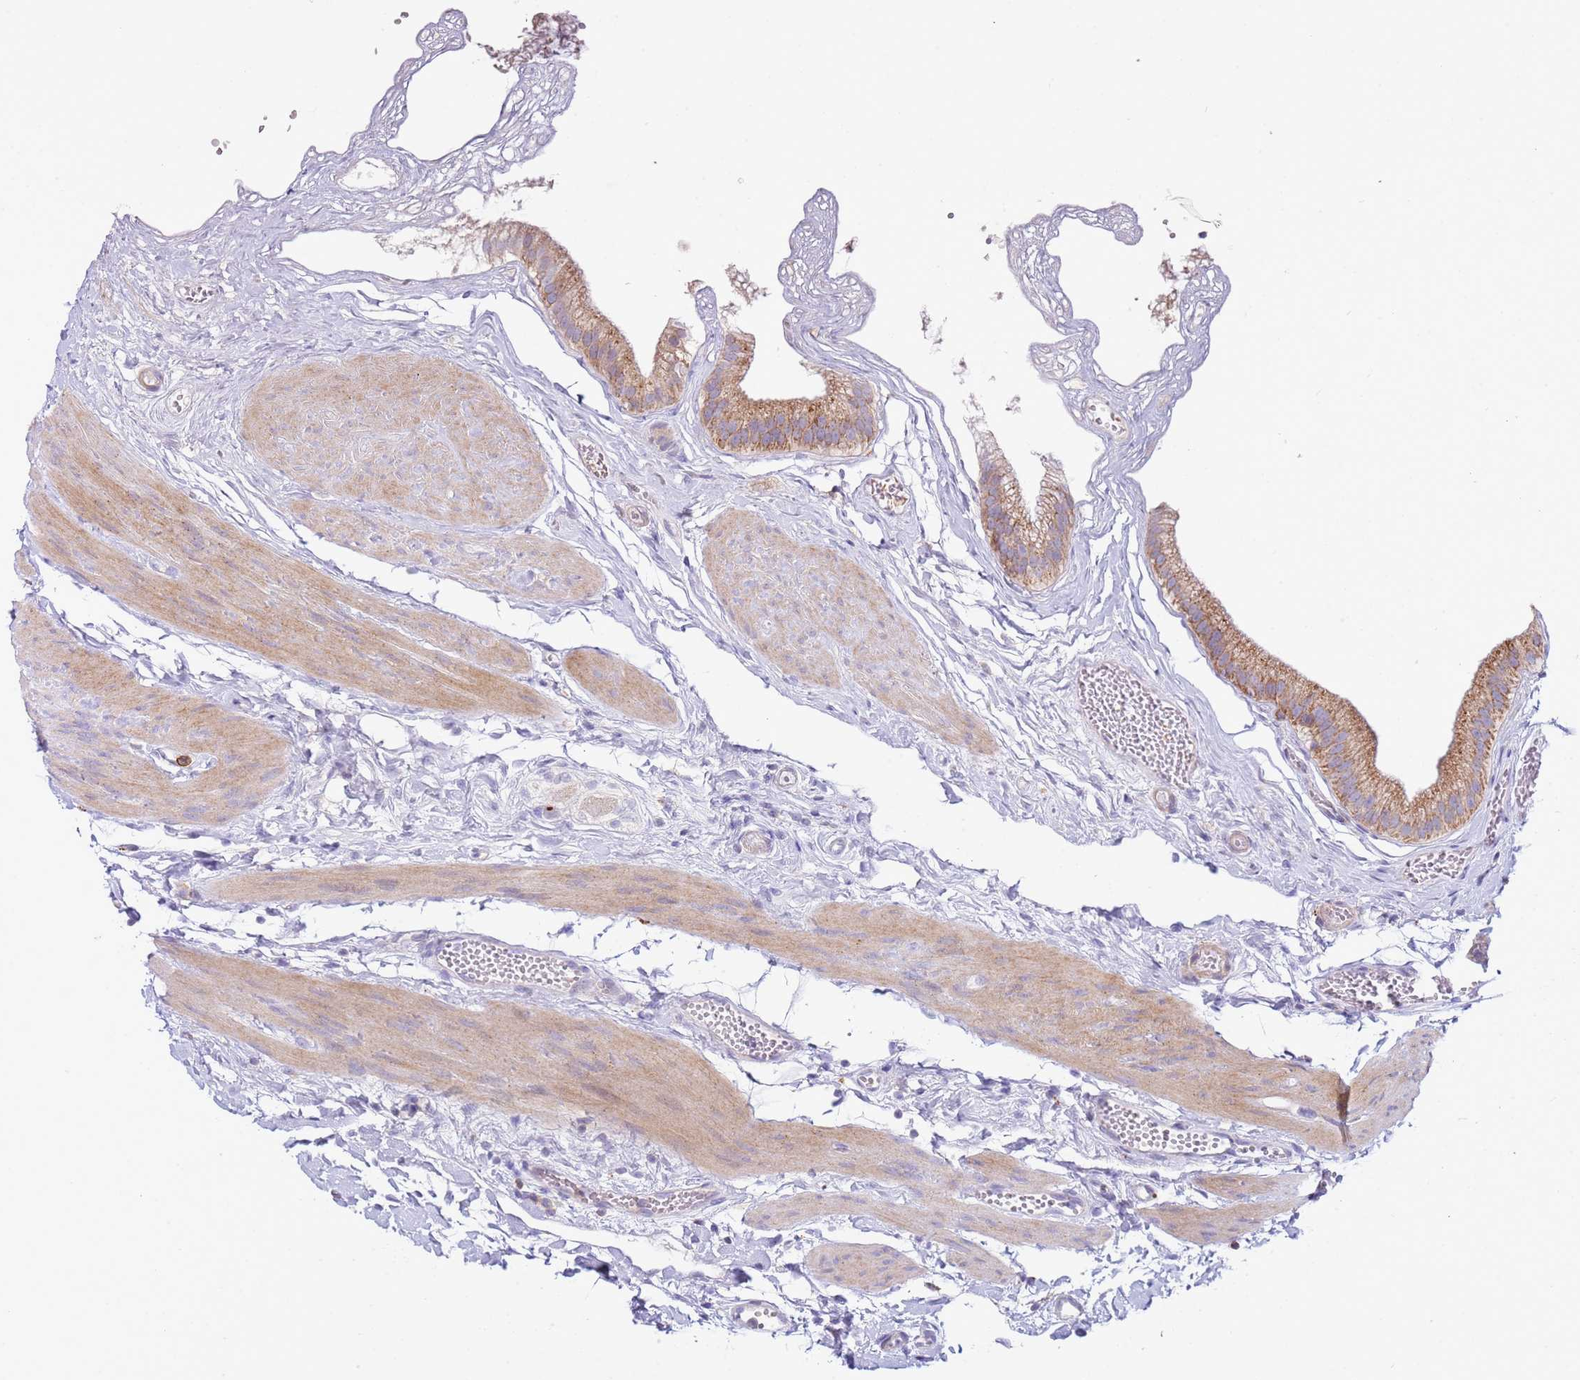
{"staining": {"intensity": "strong", "quantity": ">75%", "location": "cytoplasmic/membranous"}, "tissue": "gallbladder", "cell_type": "Glandular cells", "image_type": "normal", "snomed": [{"axis": "morphology", "description": "Normal tissue, NOS"}, {"axis": "topography", "description": "Gallbladder"}], "caption": "Immunohistochemical staining of normal gallbladder shows >75% levels of strong cytoplasmic/membranous protein staining in approximately >75% of glandular cells. (DAB (3,3'-diaminobenzidine) IHC, brown staining for protein, blue staining for nuclei).", "gene": "TTPAL", "patient": {"sex": "female", "age": 54}}